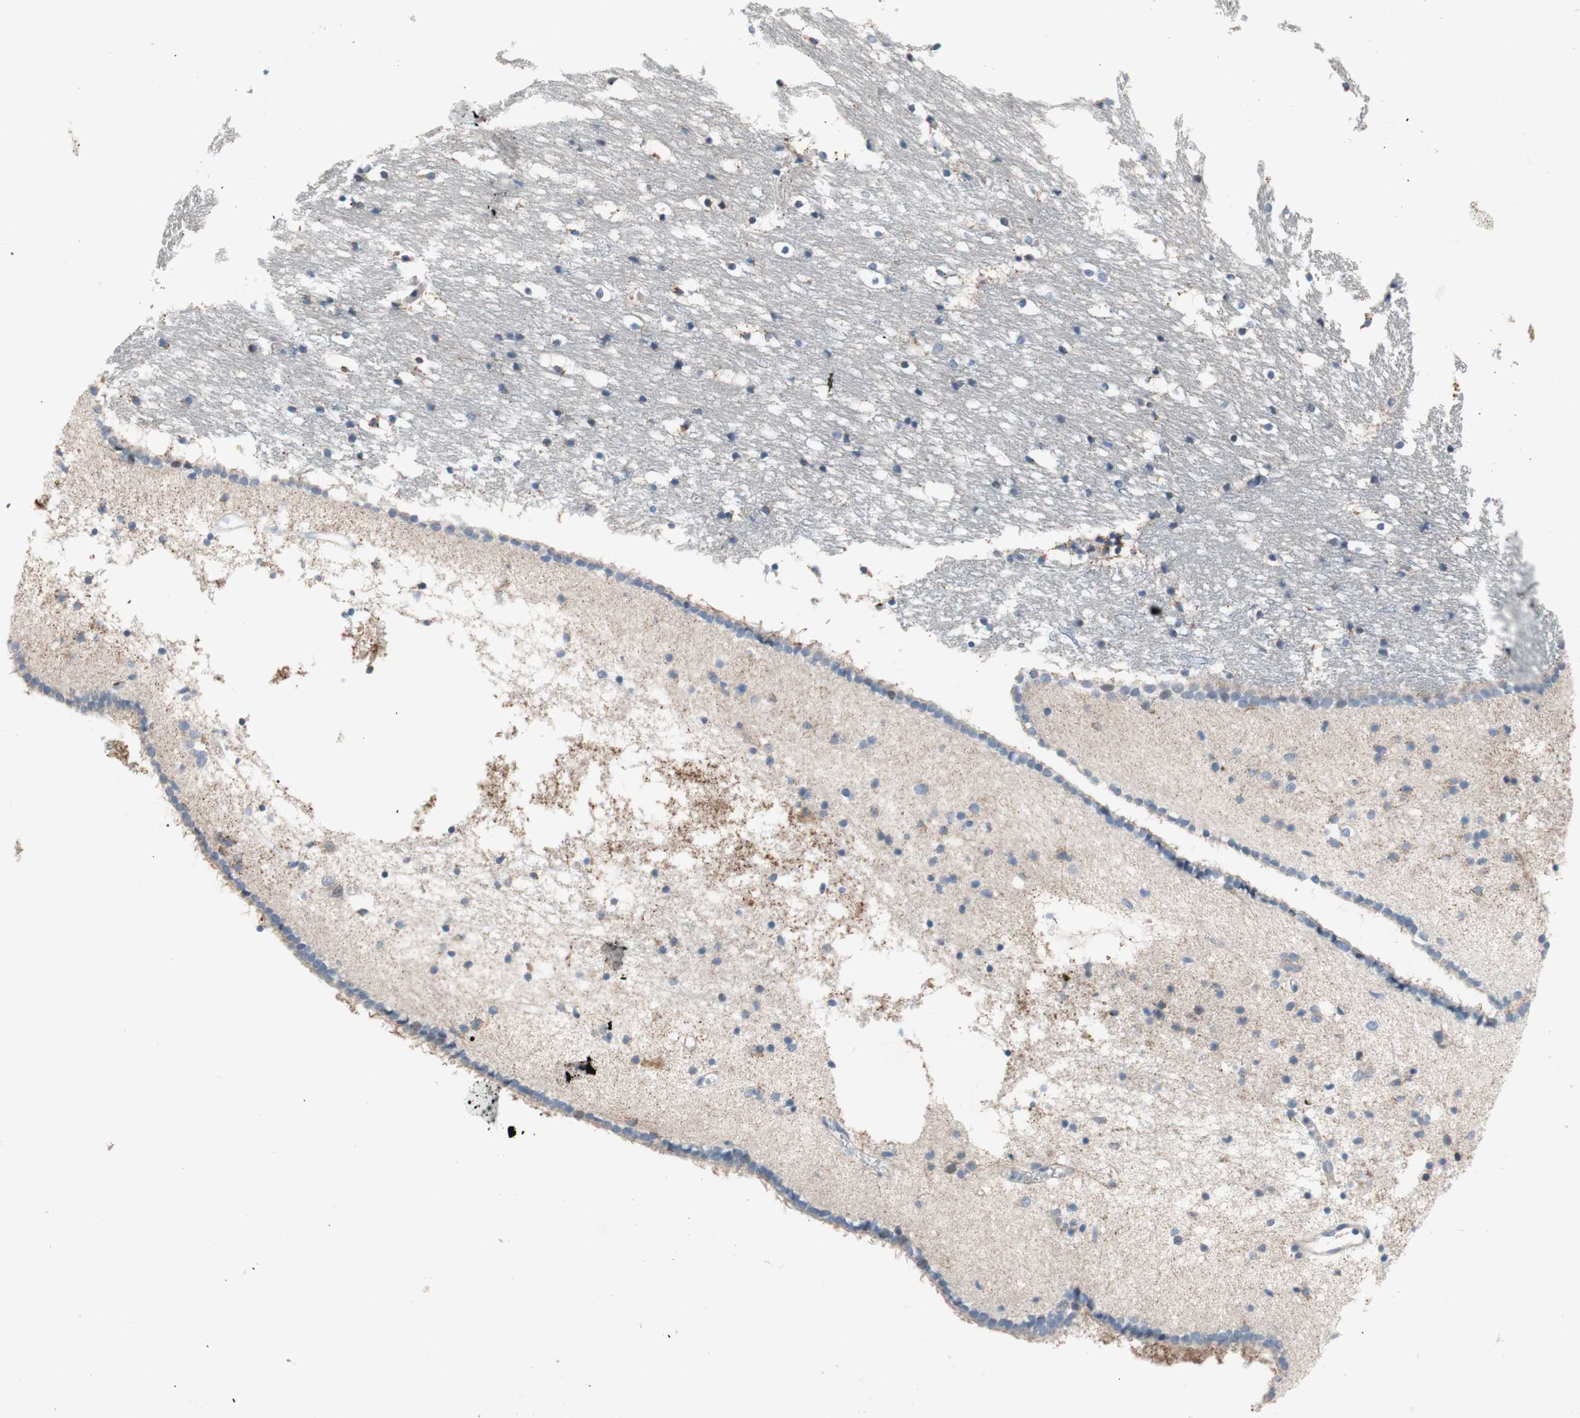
{"staining": {"intensity": "negative", "quantity": "none", "location": "none"}, "tissue": "caudate", "cell_type": "Glial cells", "image_type": "normal", "snomed": [{"axis": "morphology", "description": "Normal tissue, NOS"}, {"axis": "topography", "description": "Lateral ventricle wall"}], "caption": "A high-resolution micrograph shows immunohistochemistry (IHC) staining of normal caudate, which demonstrates no significant staining in glial cells. (DAB (3,3'-diaminobenzidine) immunohistochemistry (IHC) visualized using brightfield microscopy, high magnification).", "gene": "TACR3", "patient": {"sex": "male", "age": 45}}